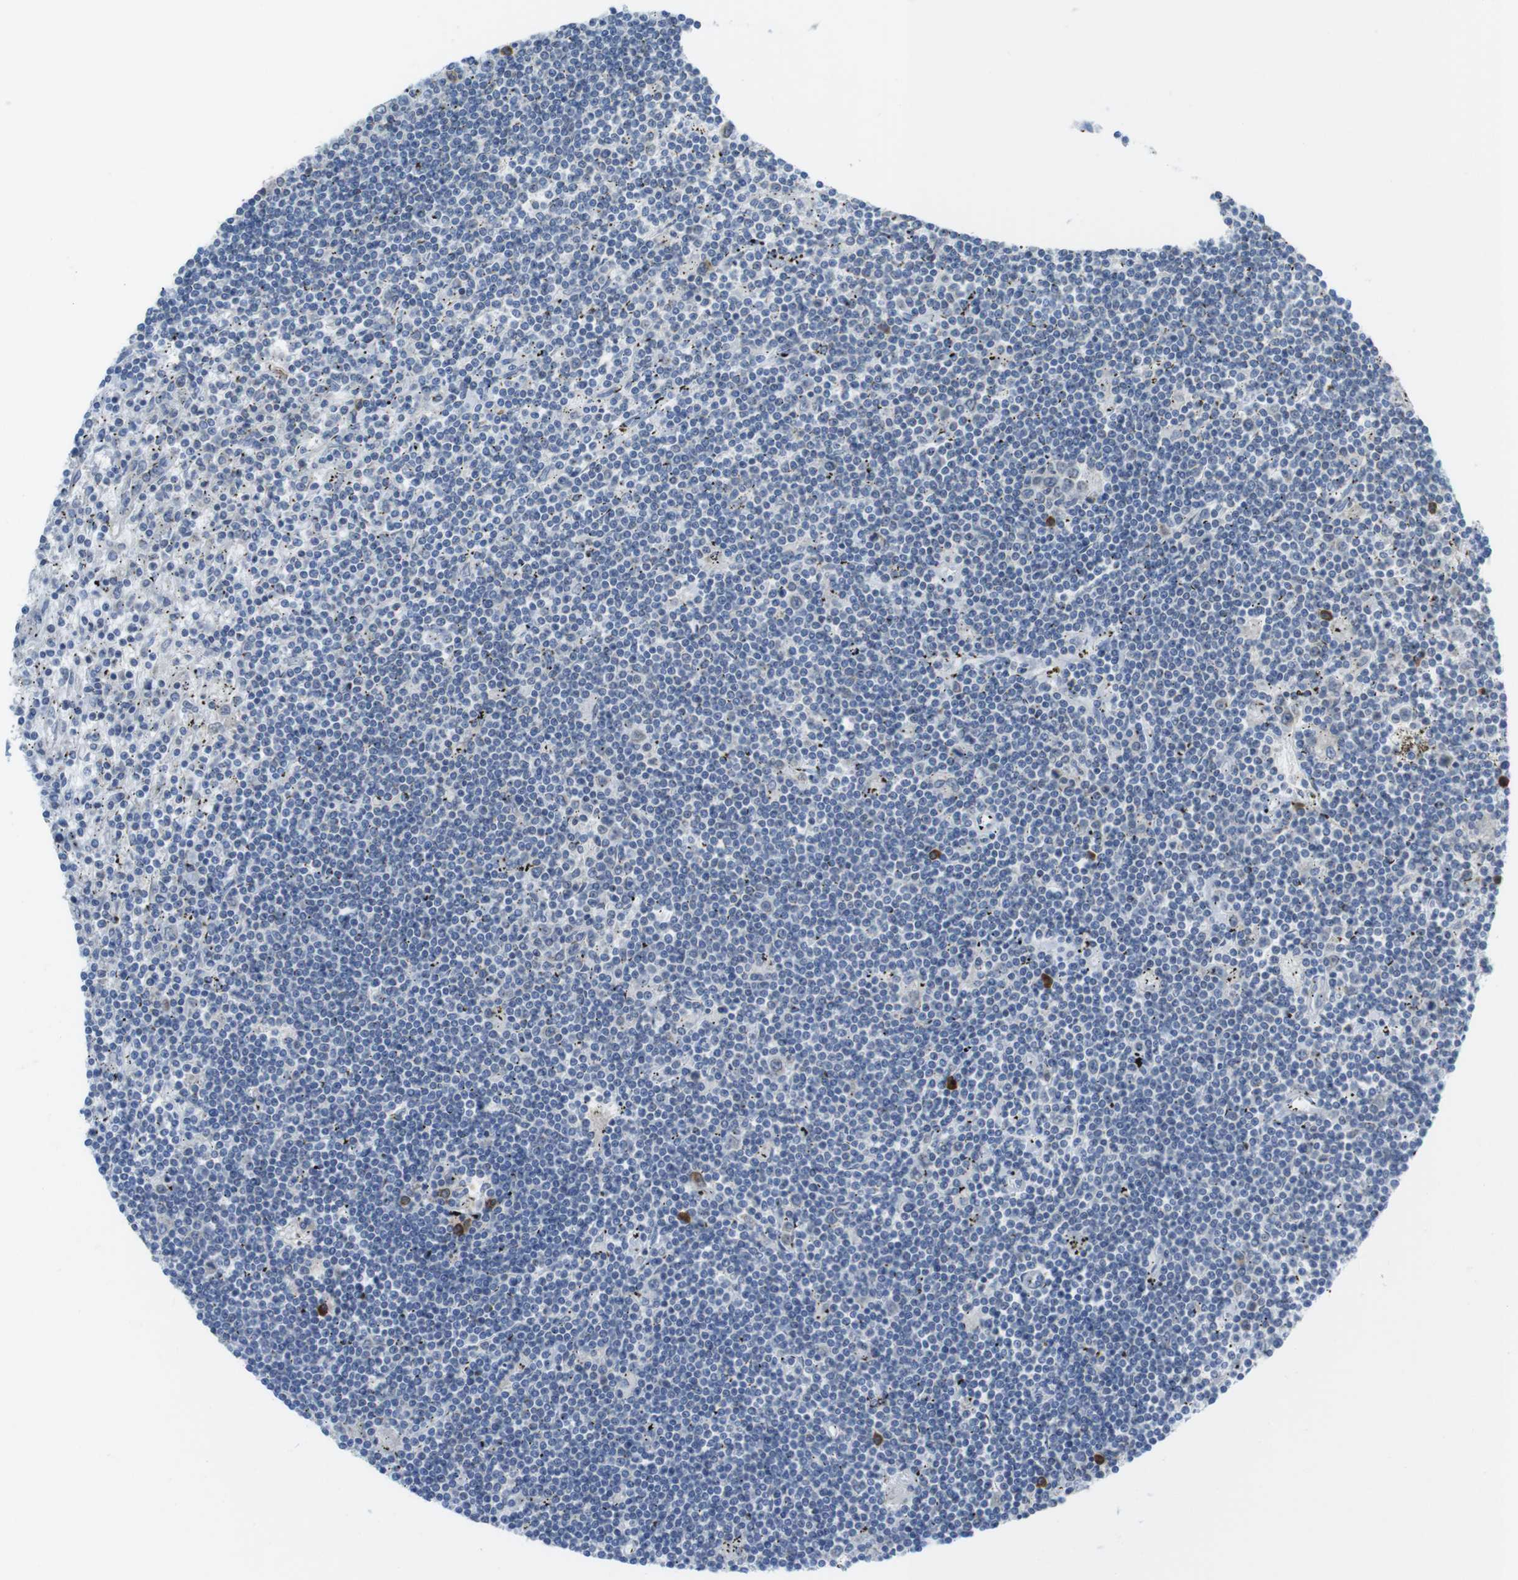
{"staining": {"intensity": "negative", "quantity": "none", "location": "none"}, "tissue": "lymphoma", "cell_type": "Tumor cells", "image_type": "cancer", "snomed": [{"axis": "morphology", "description": "Malignant lymphoma, non-Hodgkin's type, Low grade"}, {"axis": "topography", "description": "Spleen"}], "caption": "Low-grade malignant lymphoma, non-Hodgkin's type stained for a protein using IHC demonstrates no staining tumor cells.", "gene": "CLPTM1L", "patient": {"sex": "male", "age": 76}}